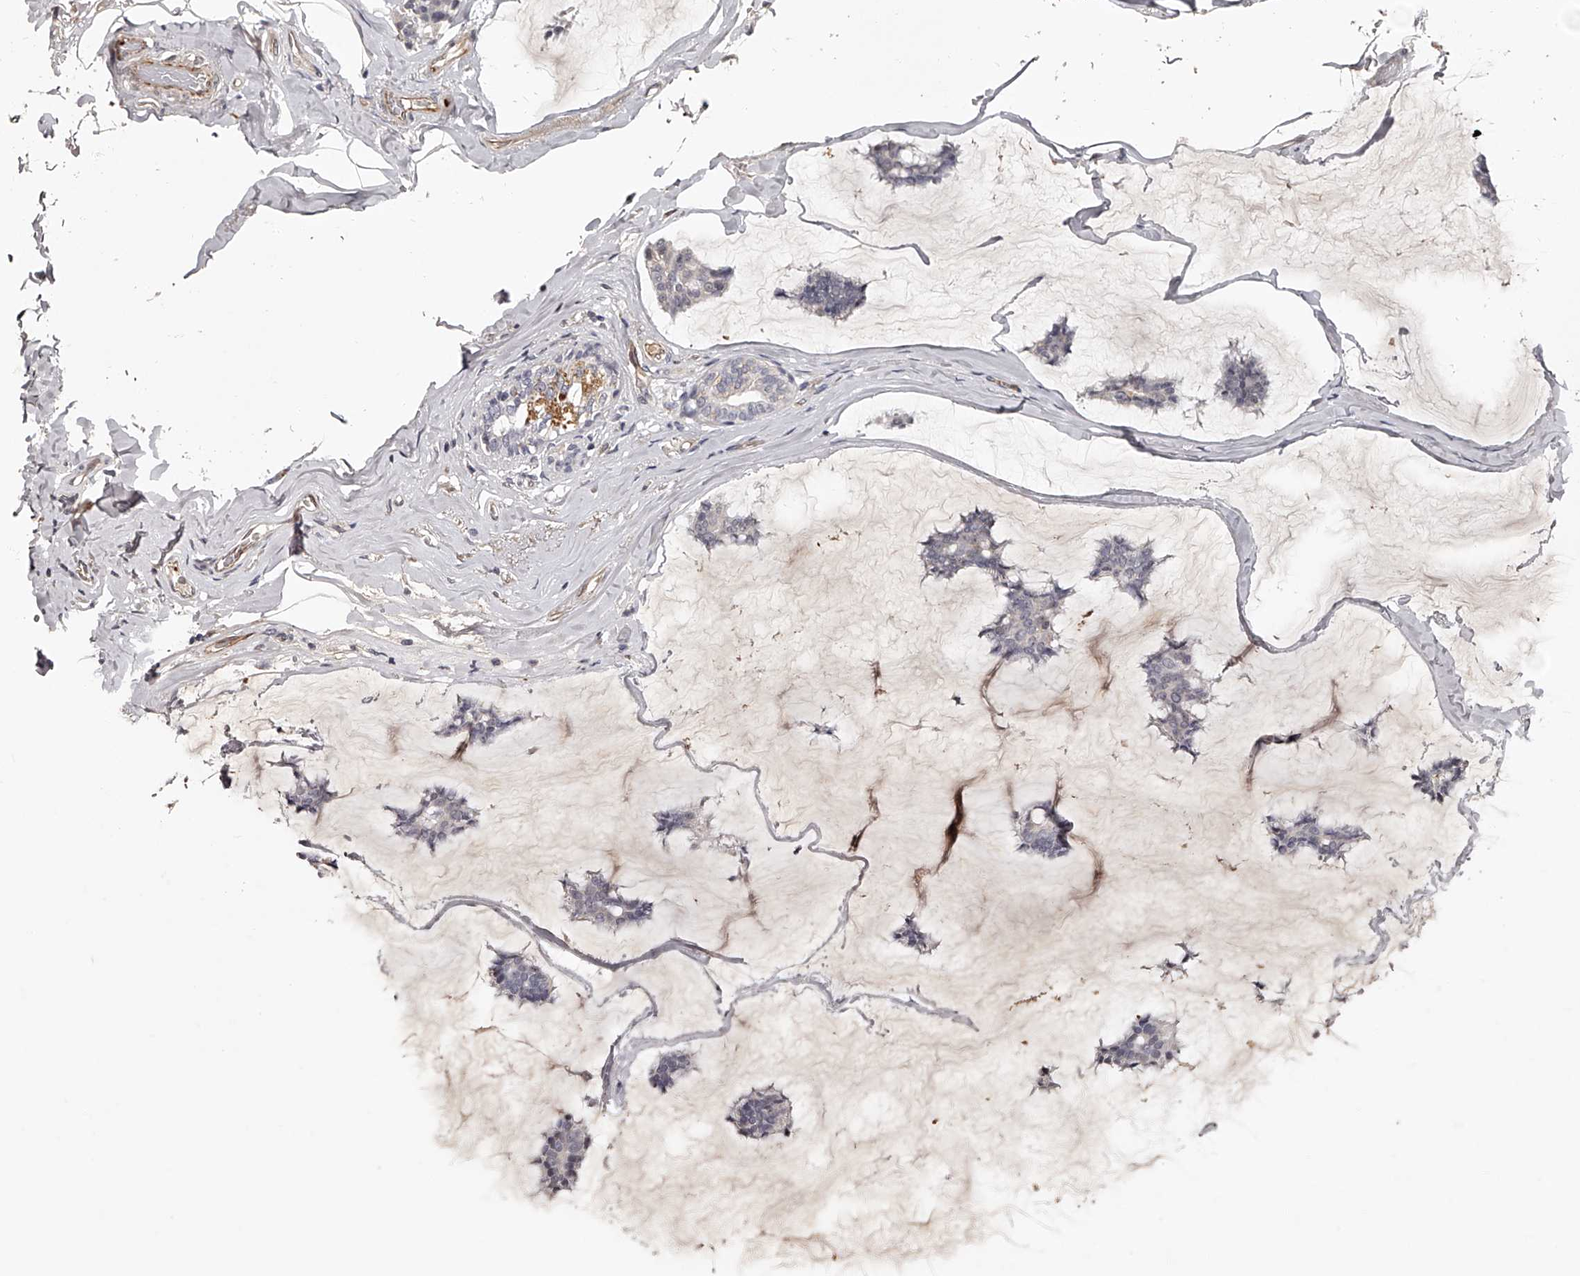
{"staining": {"intensity": "negative", "quantity": "none", "location": "none"}, "tissue": "breast cancer", "cell_type": "Tumor cells", "image_type": "cancer", "snomed": [{"axis": "morphology", "description": "Duct carcinoma"}, {"axis": "topography", "description": "Breast"}], "caption": "There is no significant expression in tumor cells of breast intraductal carcinoma.", "gene": "URGCP", "patient": {"sex": "female", "age": 93}}